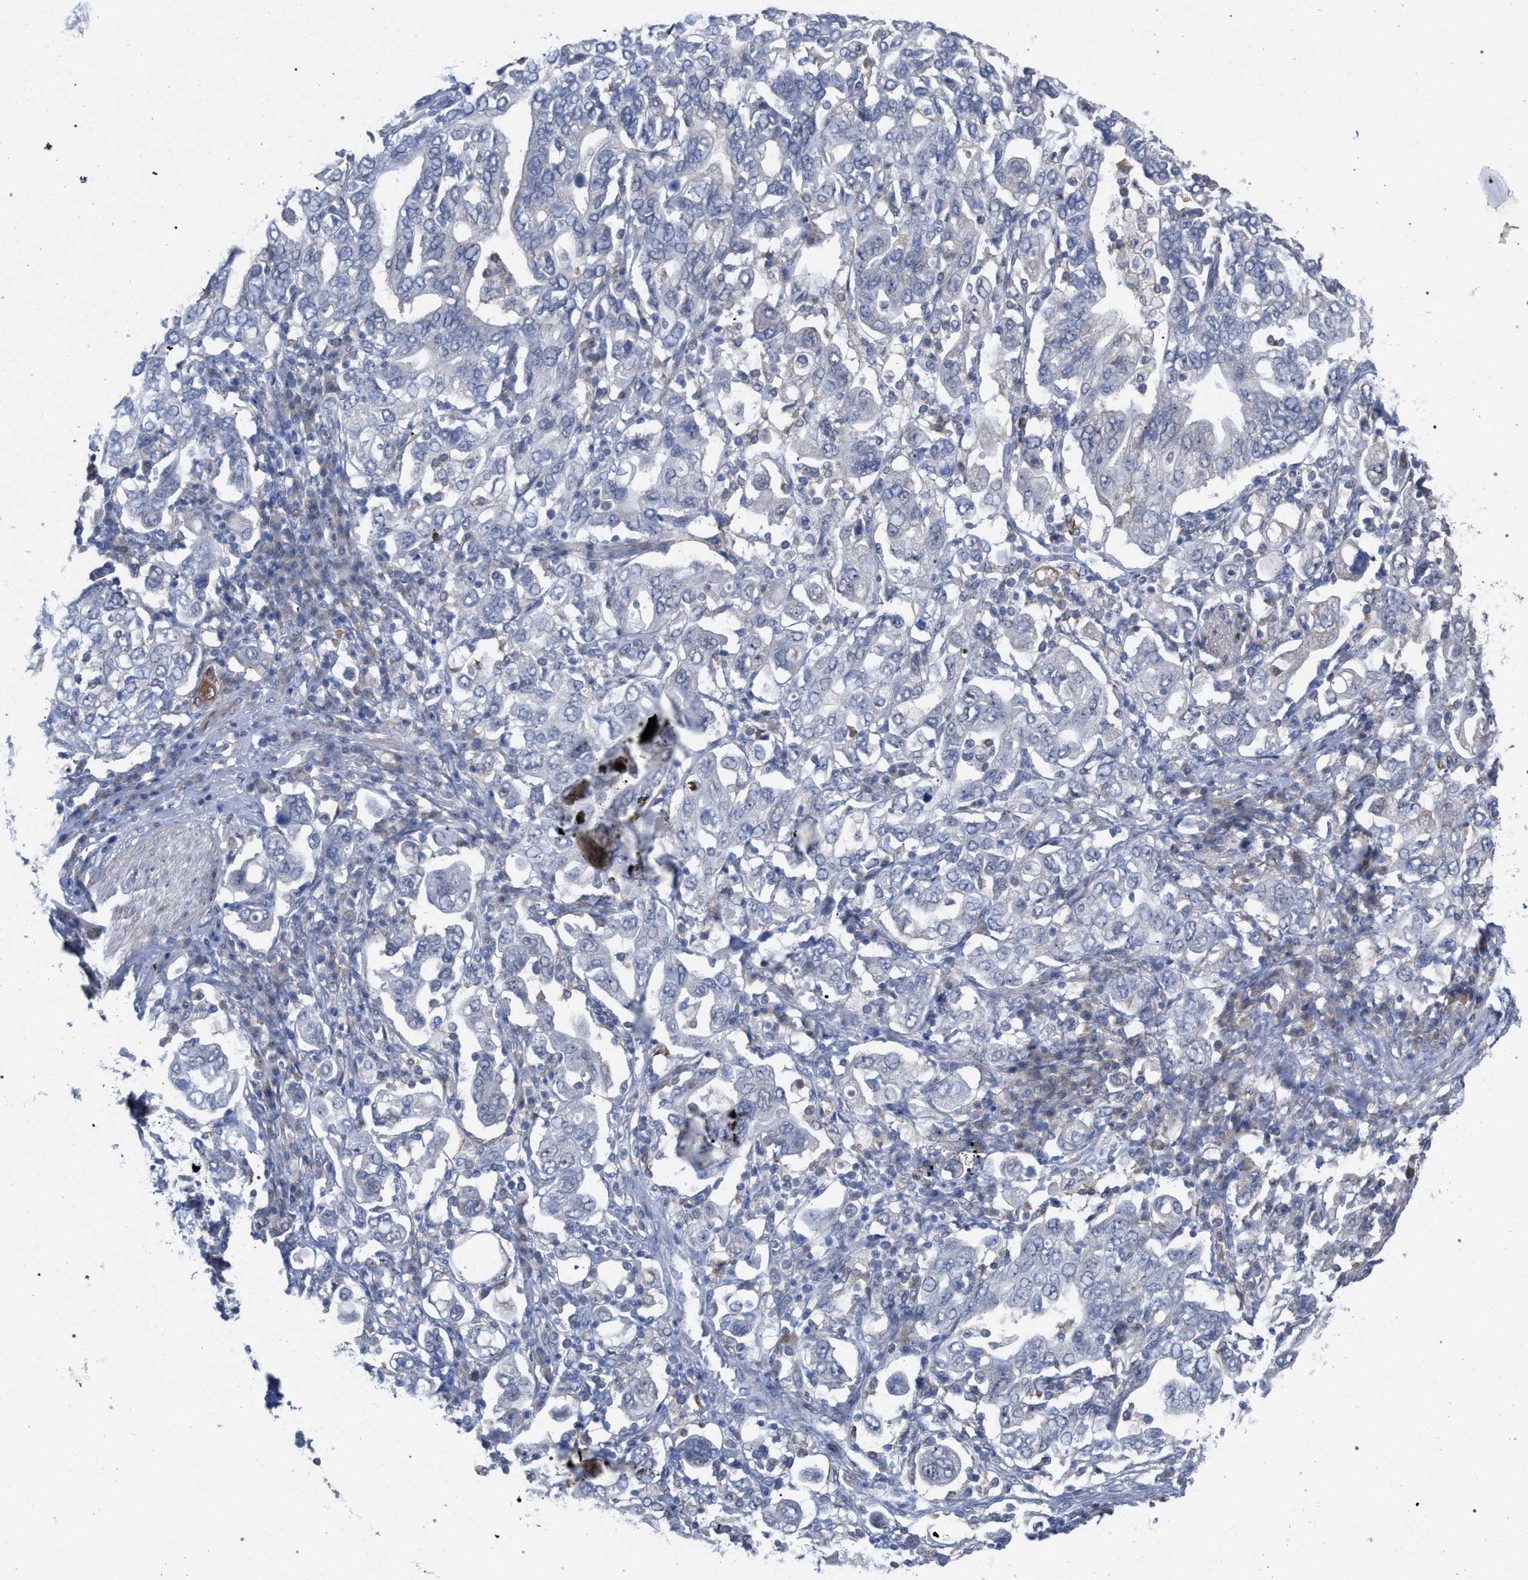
{"staining": {"intensity": "negative", "quantity": "none", "location": "none"}, "tissue": "stomach cancer", "cell_type": "Tumor cells", "image_type": "cancer", "snomed": [{"axis": "morphology", "description": "Adenocarcinoma, NOS"}, {"axis": "topography", "description": "Stomach, upper"}], "caption": "Immunohistochemistry (IHC) image of neoplastic tissue: stomach cancer stained with DAB shows no significant protein expression in tumor cells. (Brightfield microscopy of DAB immunohistochemistry (IHC) at high magnification).", "gene": "FHOD3", "patient": {"sex": "male", "age": 62}}